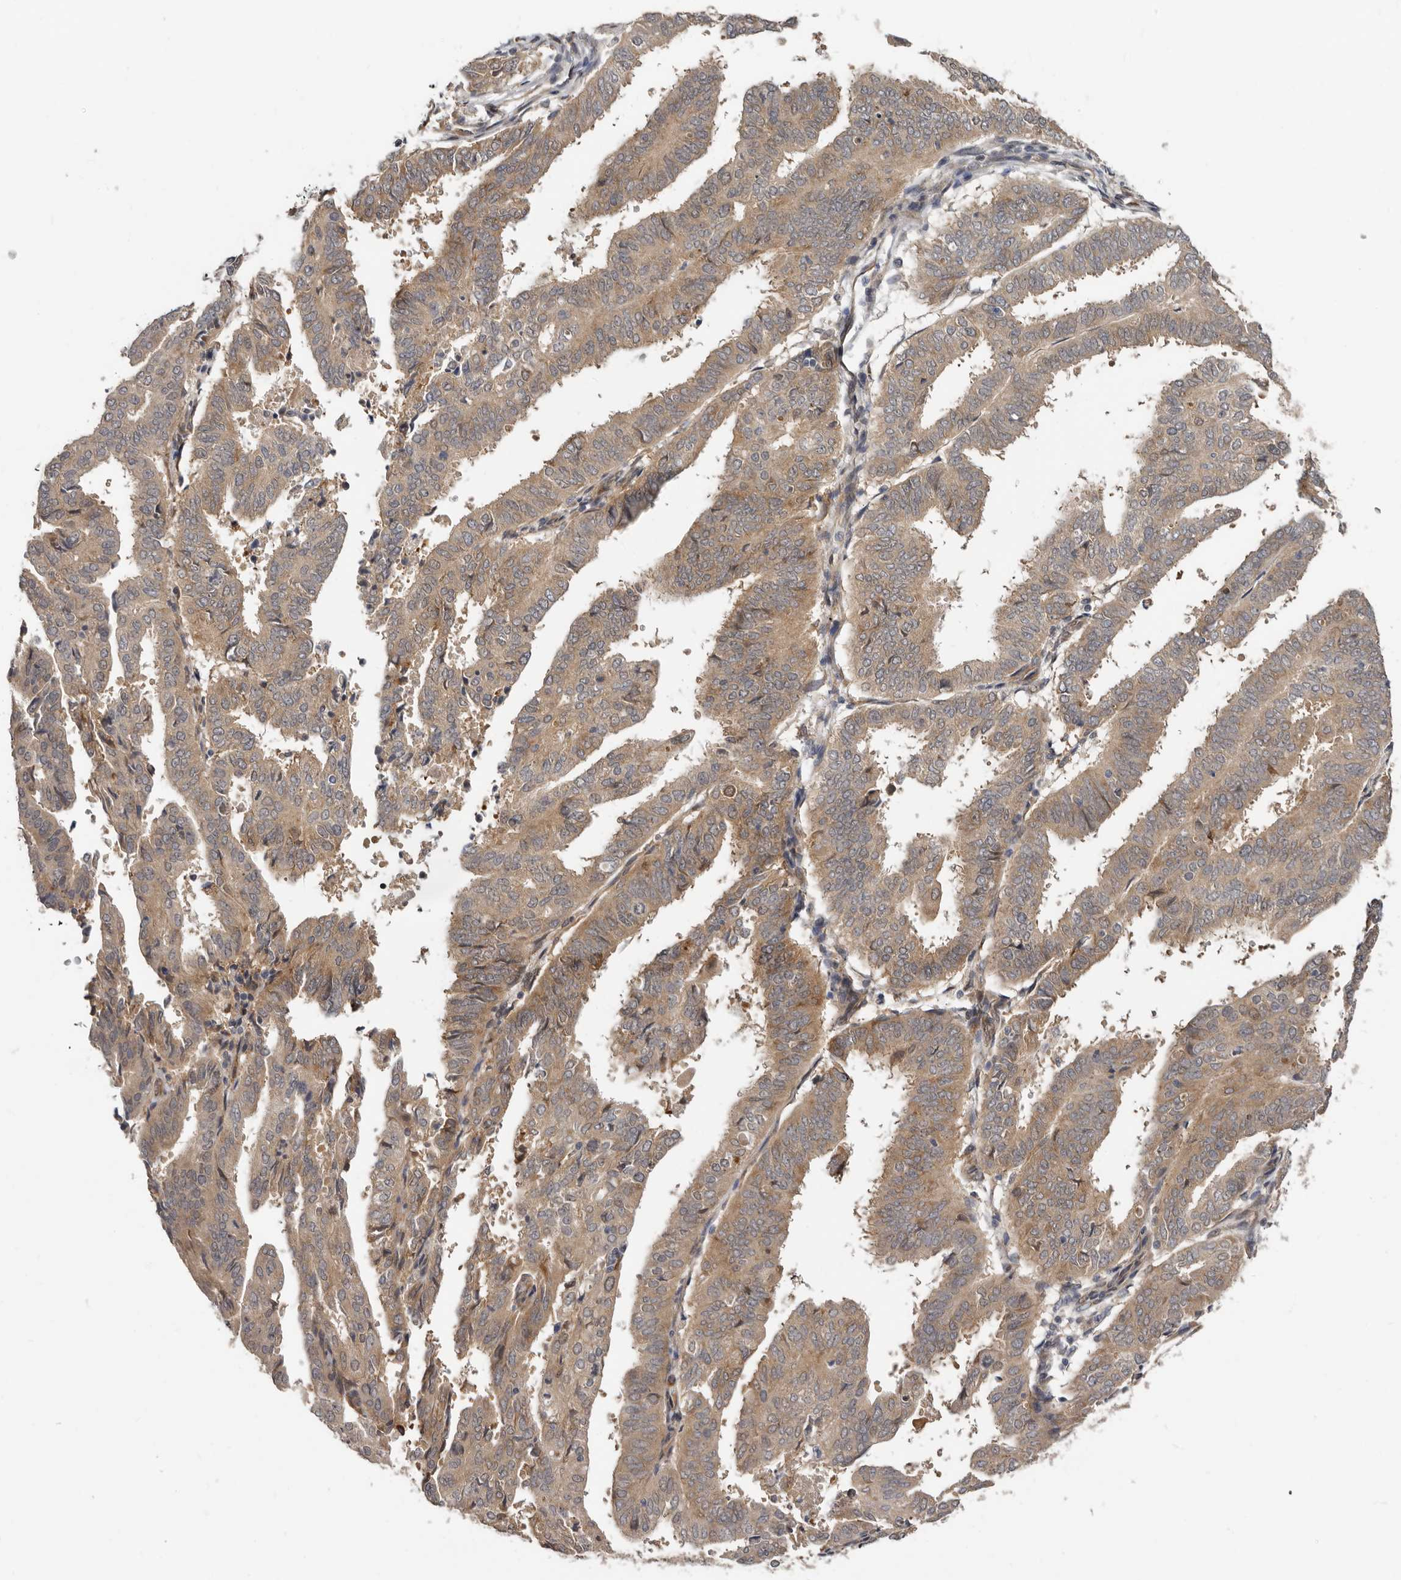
{"staining": {"intensity": "moderate", "quantity": ">75%", "location": "cytoplasmic/membranous"}, "tissue": "endometrial cancer", "cell_type": "Tumor cells", "image_type": "cancer", "snomed": [{"axis": "morphology", "description": "Adenocarcinoma, NOS"}, {"axis": "topography", "description": "Uterus"}], "caption": "Endometrial cancer (adenocarcinoma) stained with a protein marker reveals moderate staining in tumor cells.", "gene": "SBDS", "patient": {"sex": "female", "age": 77}}